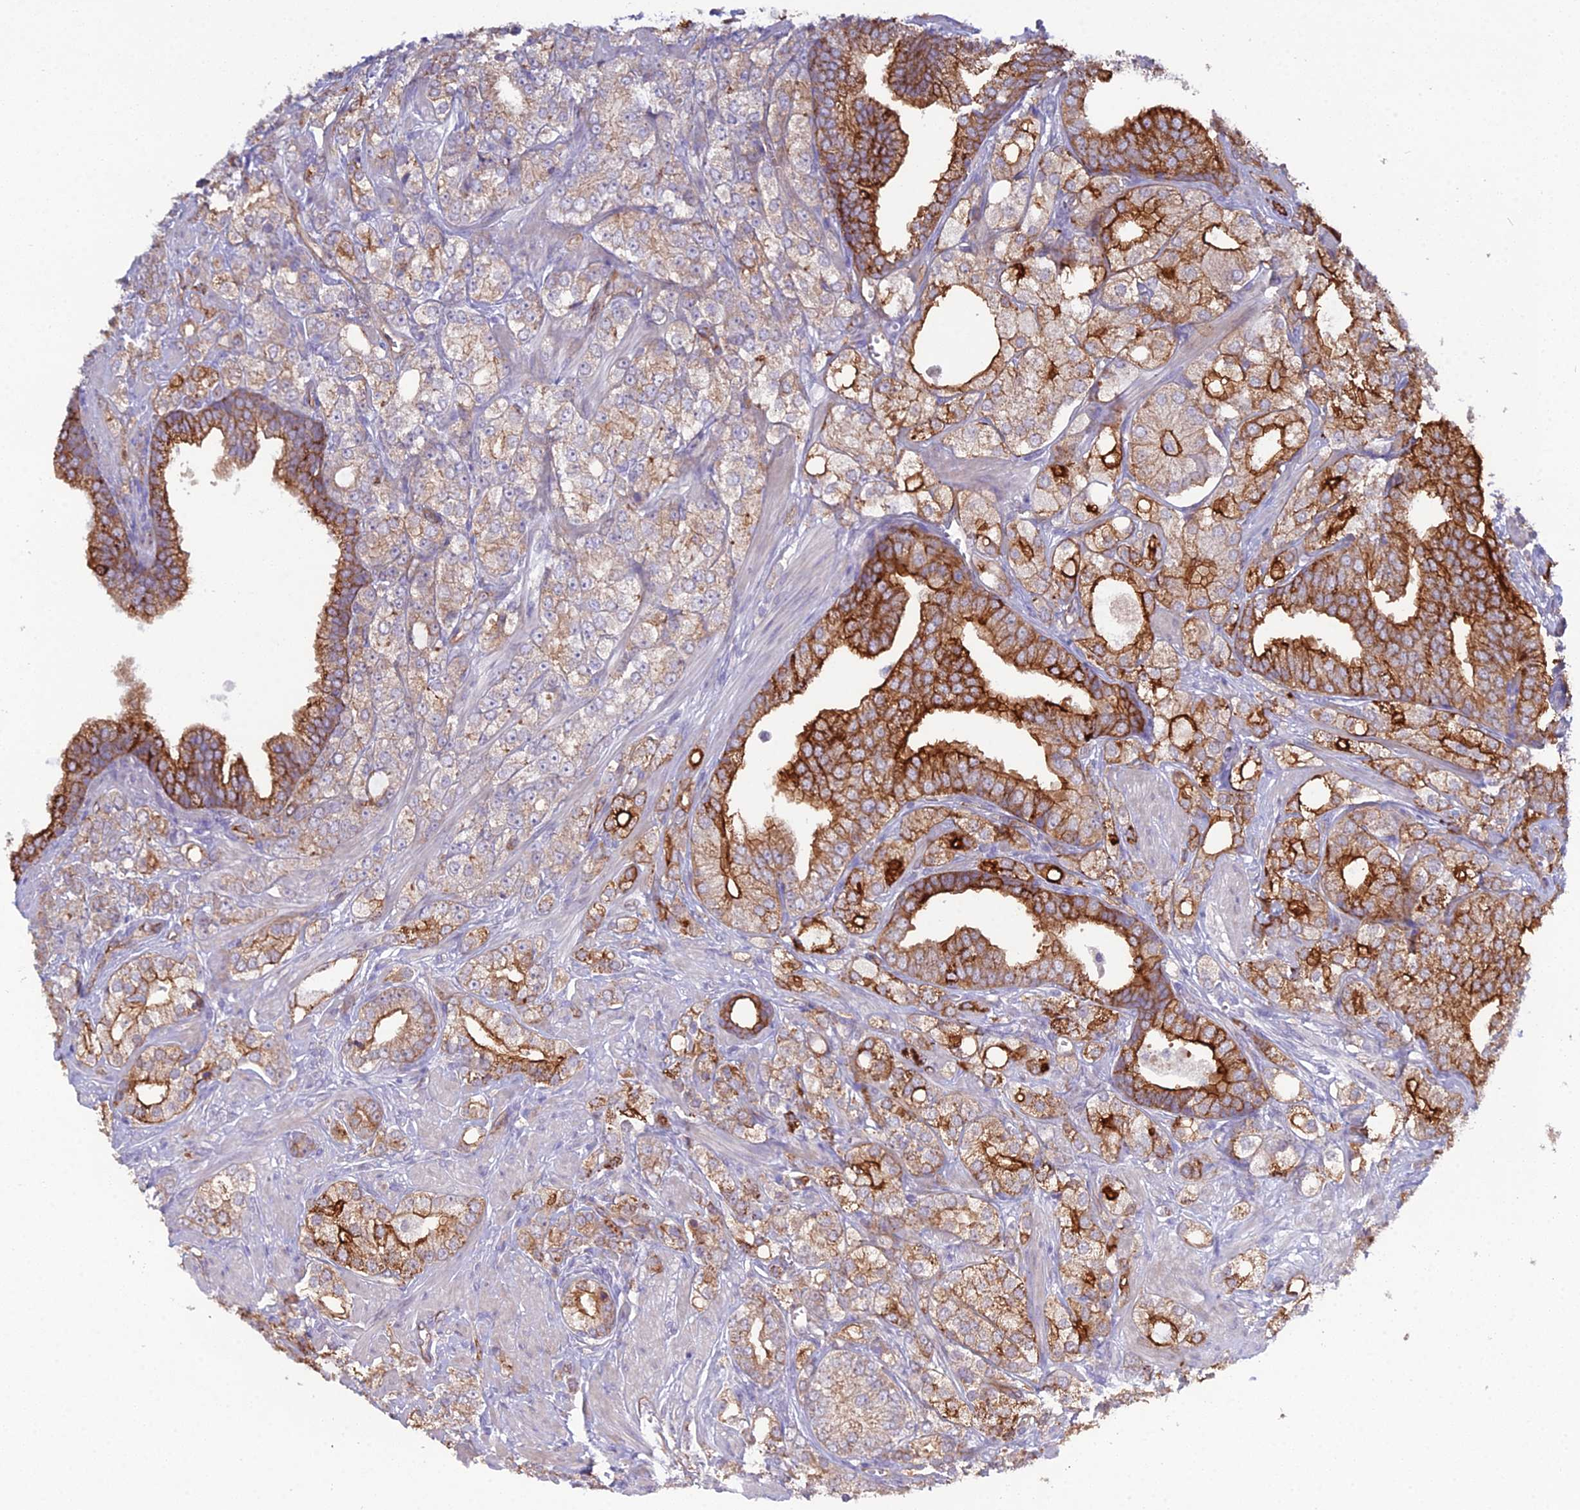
{"staining": {"intensity": "strong", "quantity": ">75%", "location": "cytoplasmic/membranous"}, "tissue": "prostate cancer", "cell_type": "Tumor cells", "image_type": "cancer", "snomed": [{"axis": "morphology", "description": "Adenocarcinoma, High grade"}, {"axis": "topography", "description": "Prostate"}], "caption": "Protein expression analysis of human prostate cancer reveals strong cytoplasmic/membranous expression in approximately >75% of tumor cells. (DAB (3,3'-diaminobenzidine) IHC with brightfield microscopy, high magnification).", "gene": "CFAP47", "patient": {"sex": "male", "age": 50}}